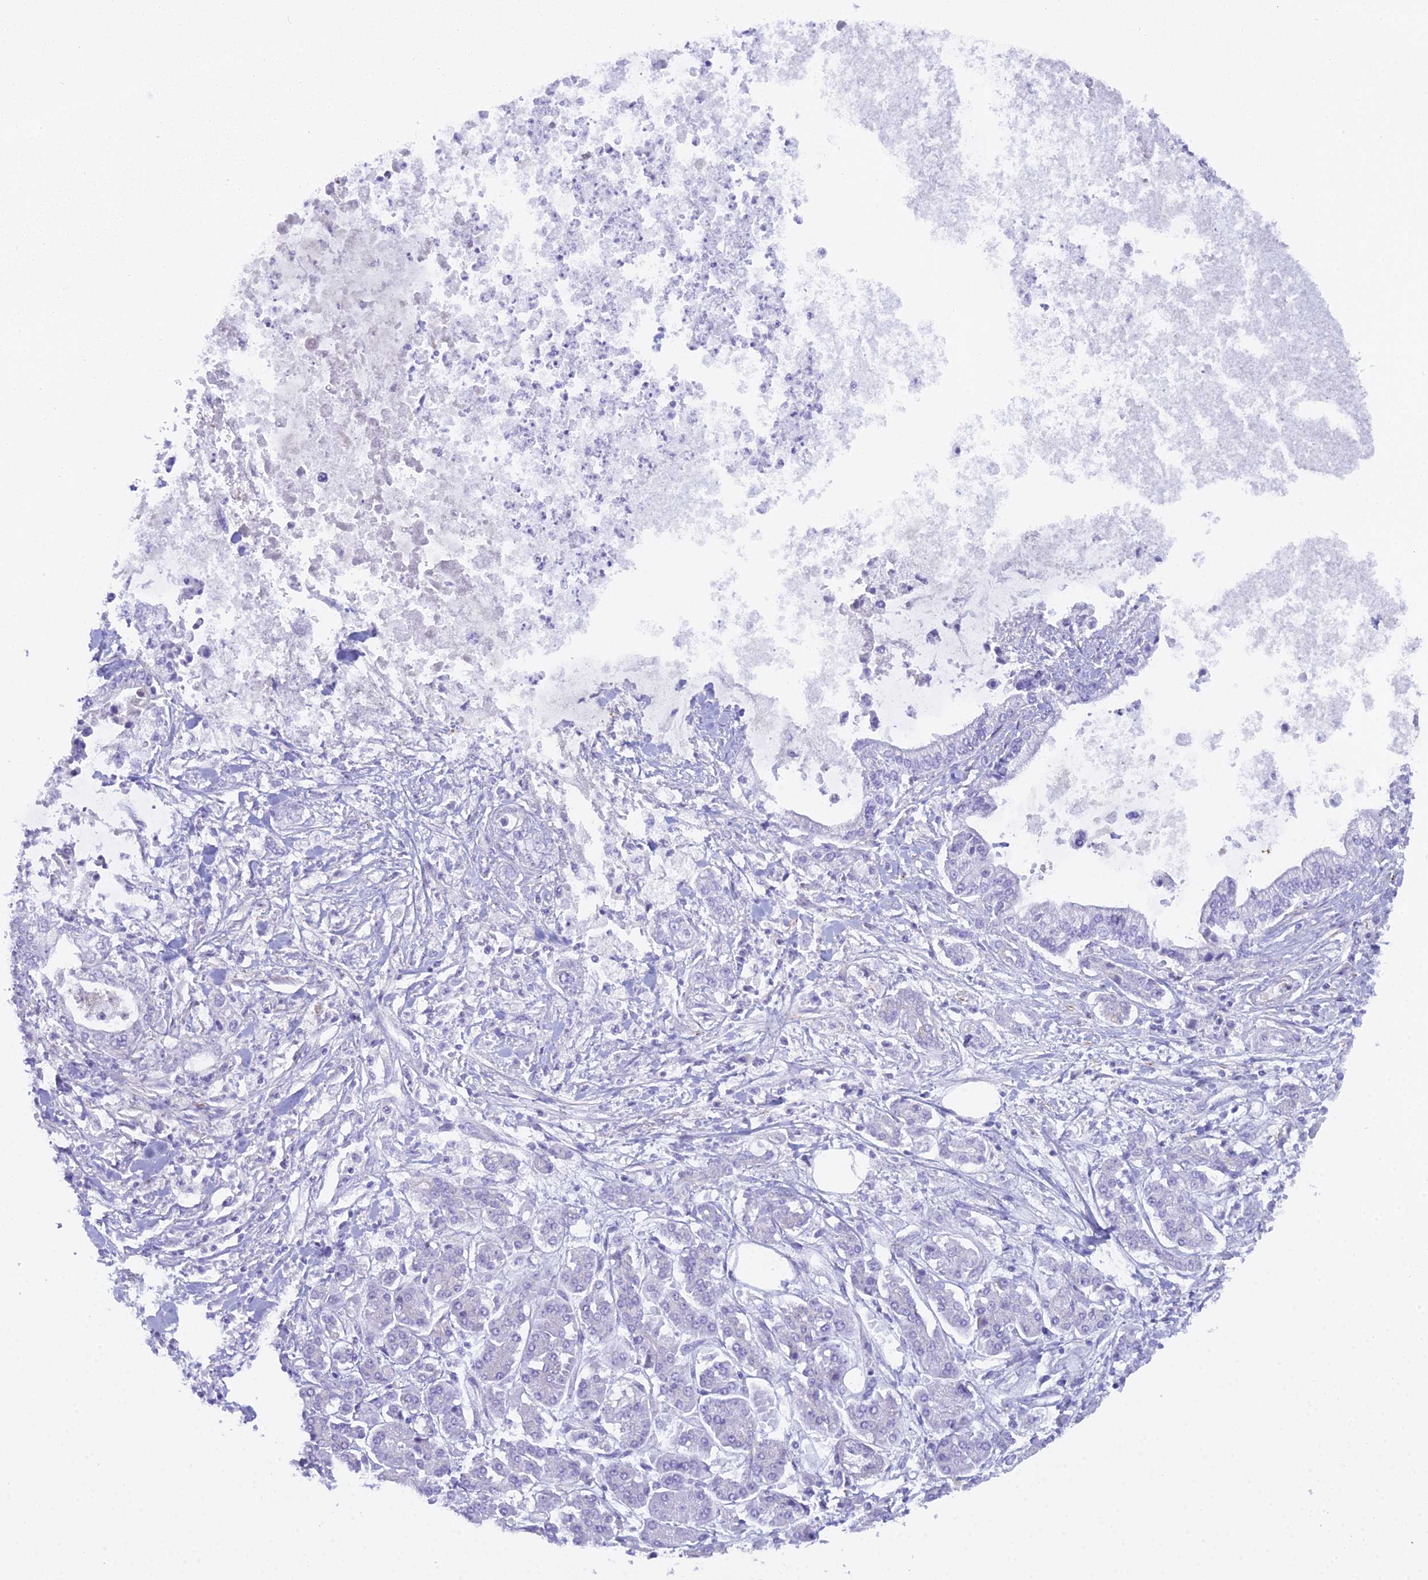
{"staining": {"intensity": "negative", "quantity": "none", "location": "none"}, "tissue": "pancreatic cancer", "cell_type": "Tumor cells", "image_type": "cancer", "snomed": [{"axis": "morphology", "description": "Adenocarcinoma, NOS"}, {"axis": "topography", "description": "Pancreas"}], "caption": "The micrograph shows no significant staining in tumor cells of pancreatic cancer (adenocarcinoma).", "gene": "UNC80", "patient": {"sex": "male", "age": 69}}